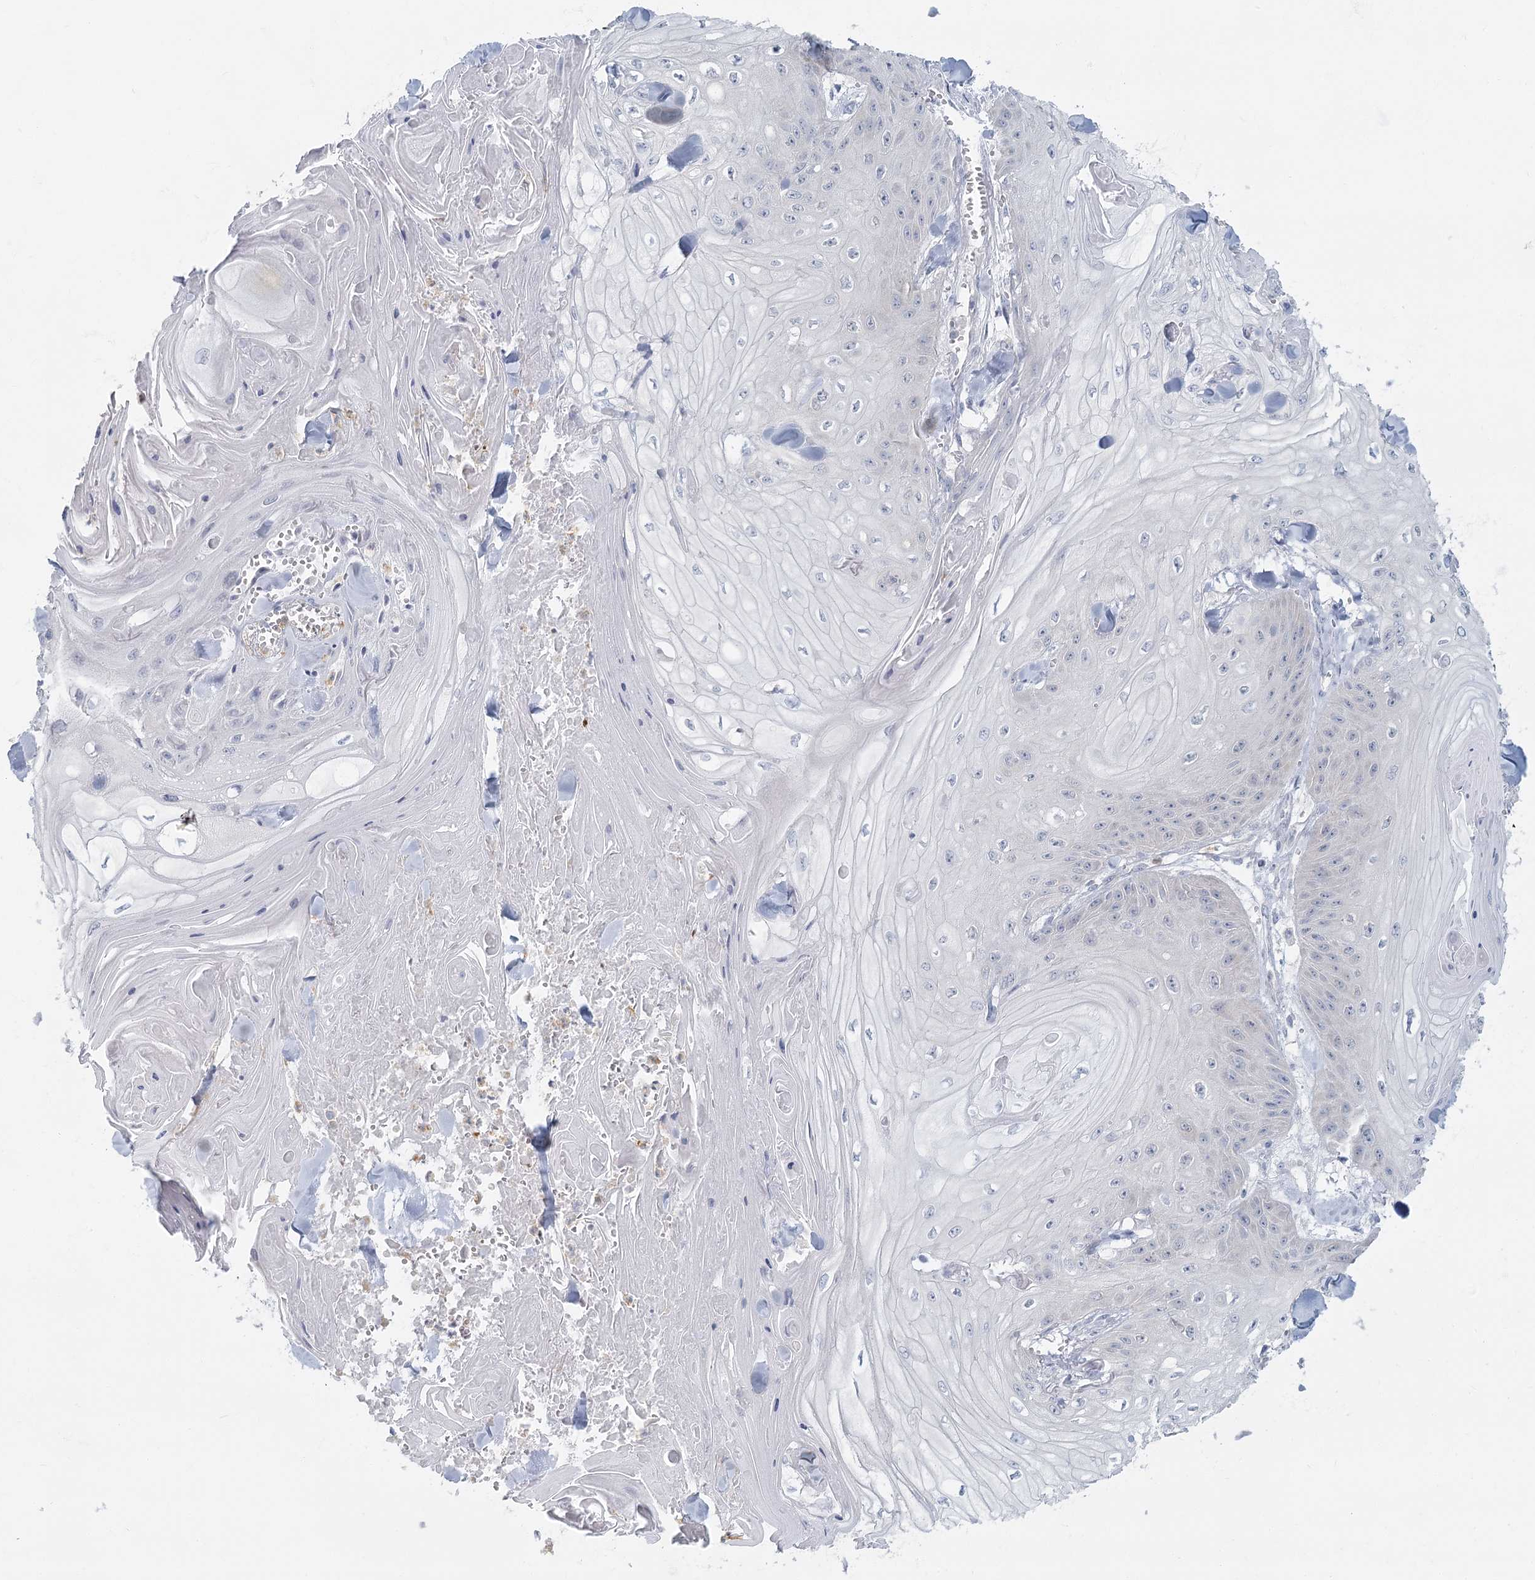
{"staining": {"intensity": "negative", "quantity": "none", "location": "none"}, "tissue": "skin cancer", "cell_type": "Tumor cells", "image_type": "cancer", "snomed": [{"axis": "morphology", "description": "Squamous cell carcinoma, NOS"}, {"axis": "topography", "description": "Skin"}], "caption": "Skin cancer was stained to show a protein in brown. There is no significant staining in tumor cells.", "gene": "FAM110C", "patient": {"sex": "male", "age": 74}}